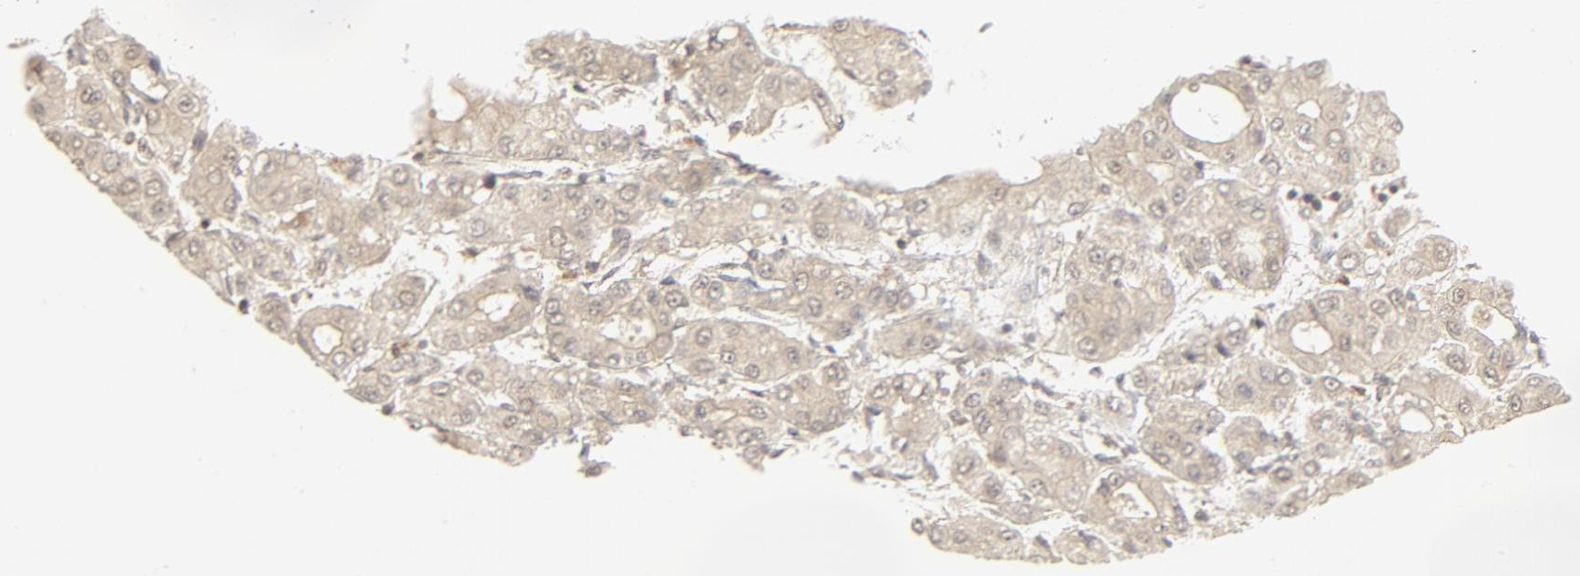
{"staining": {"intensity": "weak", "quantity": ">75%", "location": "cytoplasmic/membranous,nuclear"}, "tissue": "liver cancer", "cell_type": "Tumor cells", "image_type": "cancer", "snomed": [{"axis": "morphology", "description": "Carcinoma, Hepatocellular, NOS"}, {"axis": "topography", "description": "Liver"}], "caption": "Liver cancer (hepatocellular carcinoma) stained for a protein (brown) reveals weak cytoplasmic/membranous and nuclear positive positivity in about >75% of tumor cells.", "gene": "NEDD8", "patient": {"sex": "male", "age": 69}}